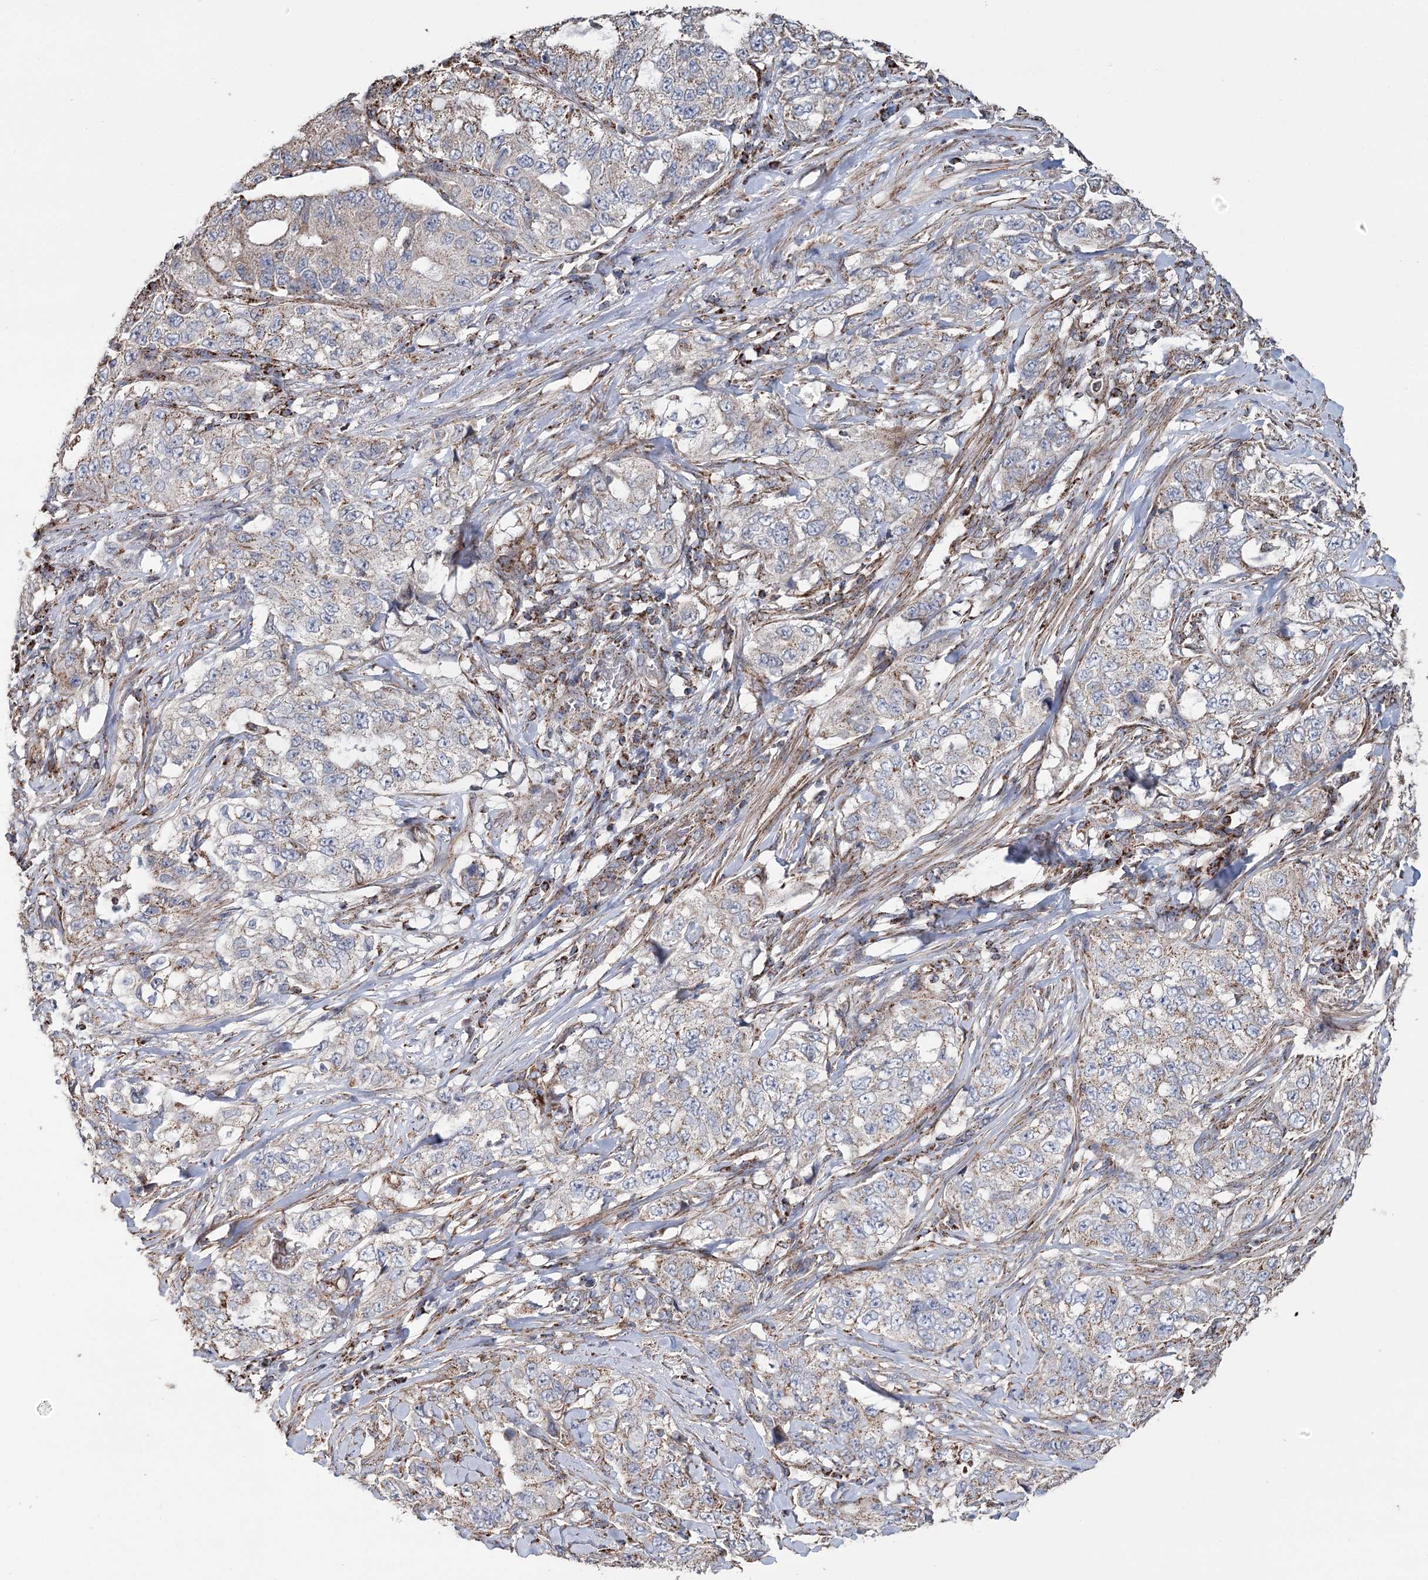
{"staining": {"intensity": "strong", "quantity": "<25%", "location": "cytoplasmic/membranous"}, "tissue": "lung cancer", "cell_type": "Tumor cells", "image_type": "cancer", "snomed": [{"axis": "morphology", "description": "Adenocarcinoma, NOS"}, {"axis": "topography", "description": "Lung"}], "caption": "A medium amount of strong cytoplasmic/membranous staining is present in approximately <25% of tumor cells in adenocarcinoma (lung) tissue. (Stains: DAB (3,3'-diaminobenzidine) in brown, nuclei in blue, Microscopy: brightfield microscopy at high magnification).", "gene": "RANBP3L", "patient": {"sex": "female", "age": 51}}